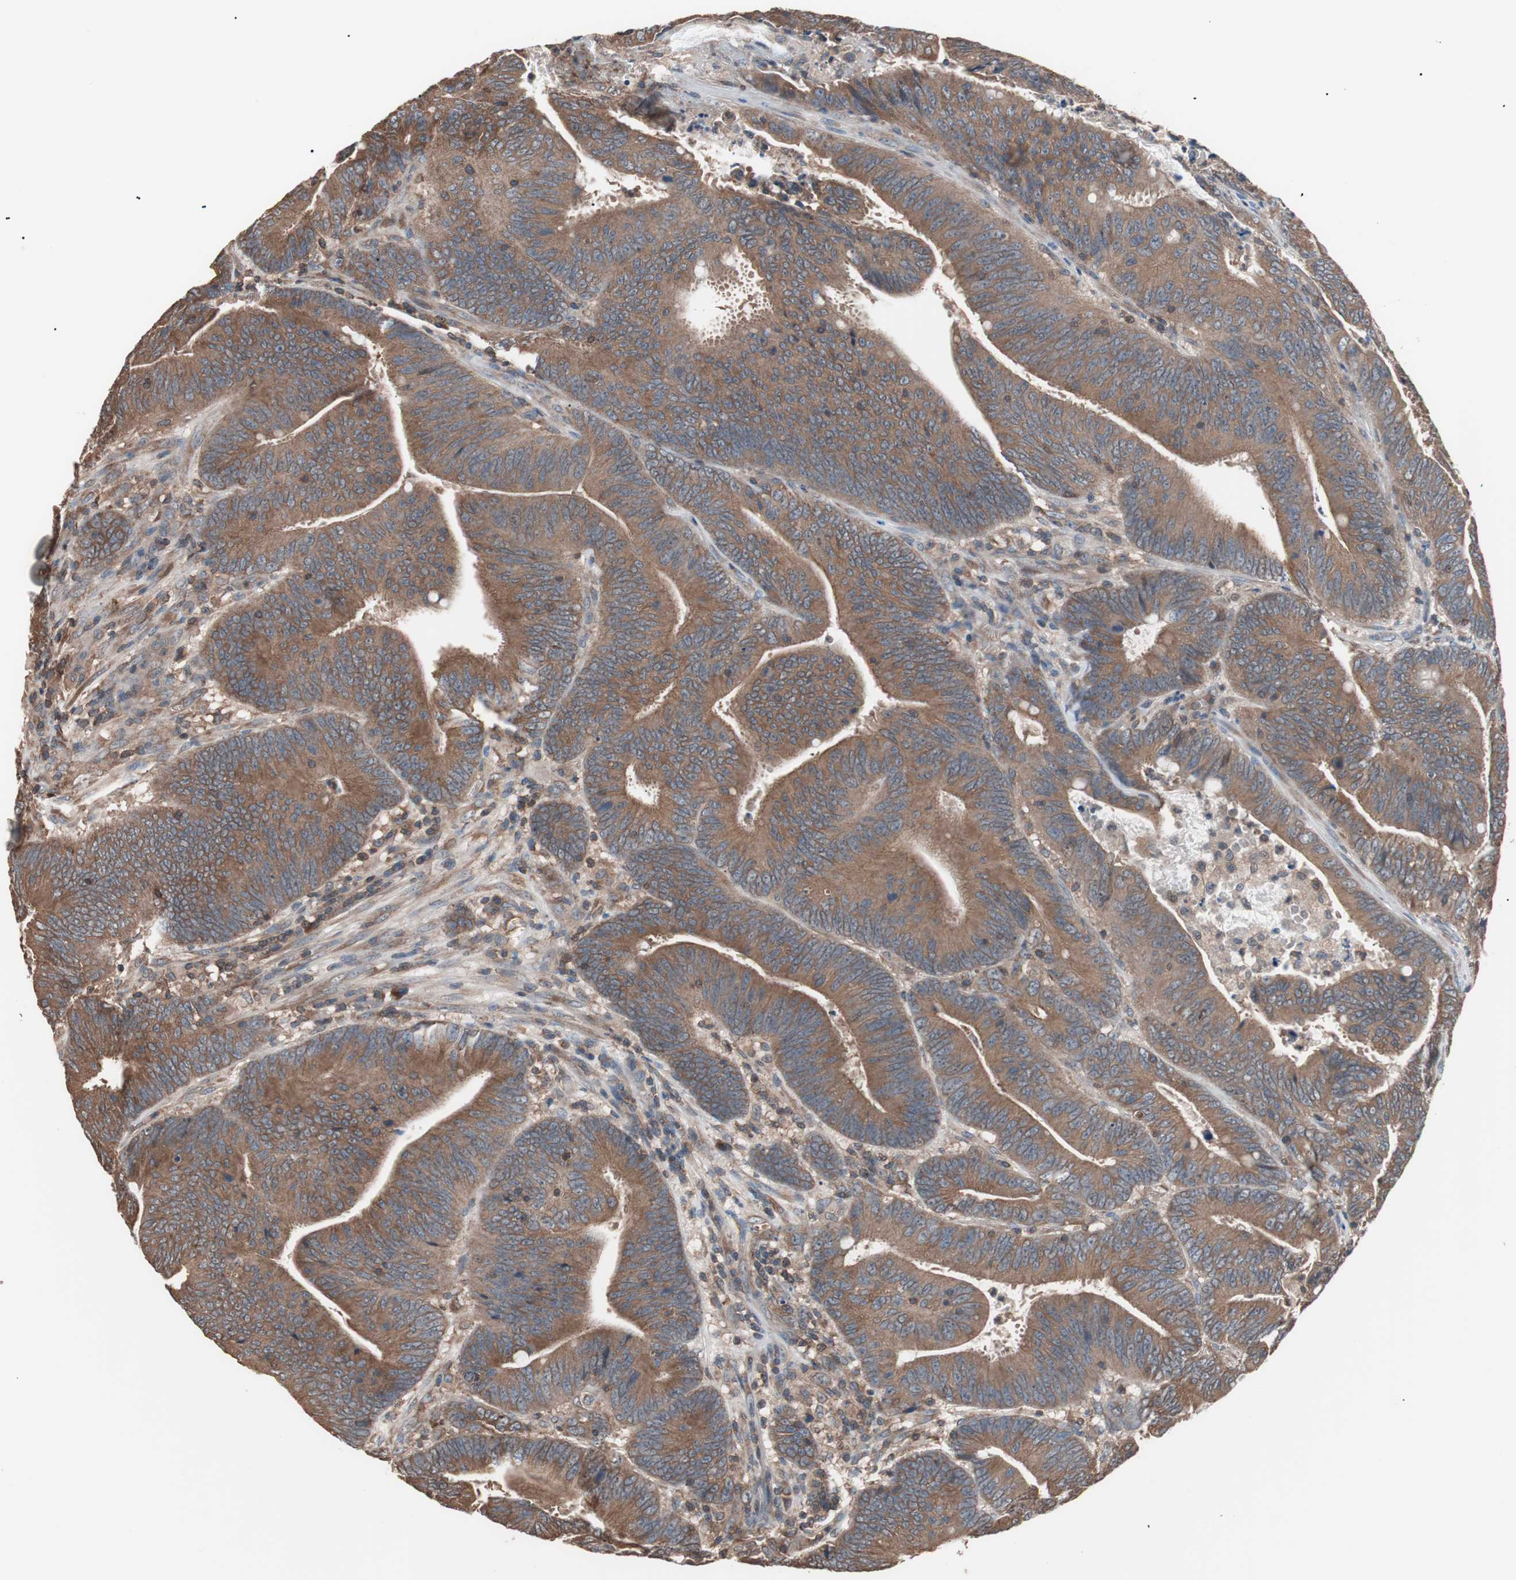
{"staining": {"intensity": "moderate", "quantity": ">75%", "location": "cytoplasmic/membranous"}, "tissue": "colorectal cancer", "cell_type": "Tumor cells", "image_type": "cancer", "snomed": [{"axis": "morphology", "description": "Adenocarcinoma, NOS"}, {"axis": "topography", "description": "Colon"}], "caption": "Adenocarcinoma (colorectal) was stained to show a protein in brown. There is medium levels of moderate cytoplasmic/membranous expression in about >75% of tumor cells.", "gene": "GLYCTK", "patient": {"sex": "male", "age": 45}}